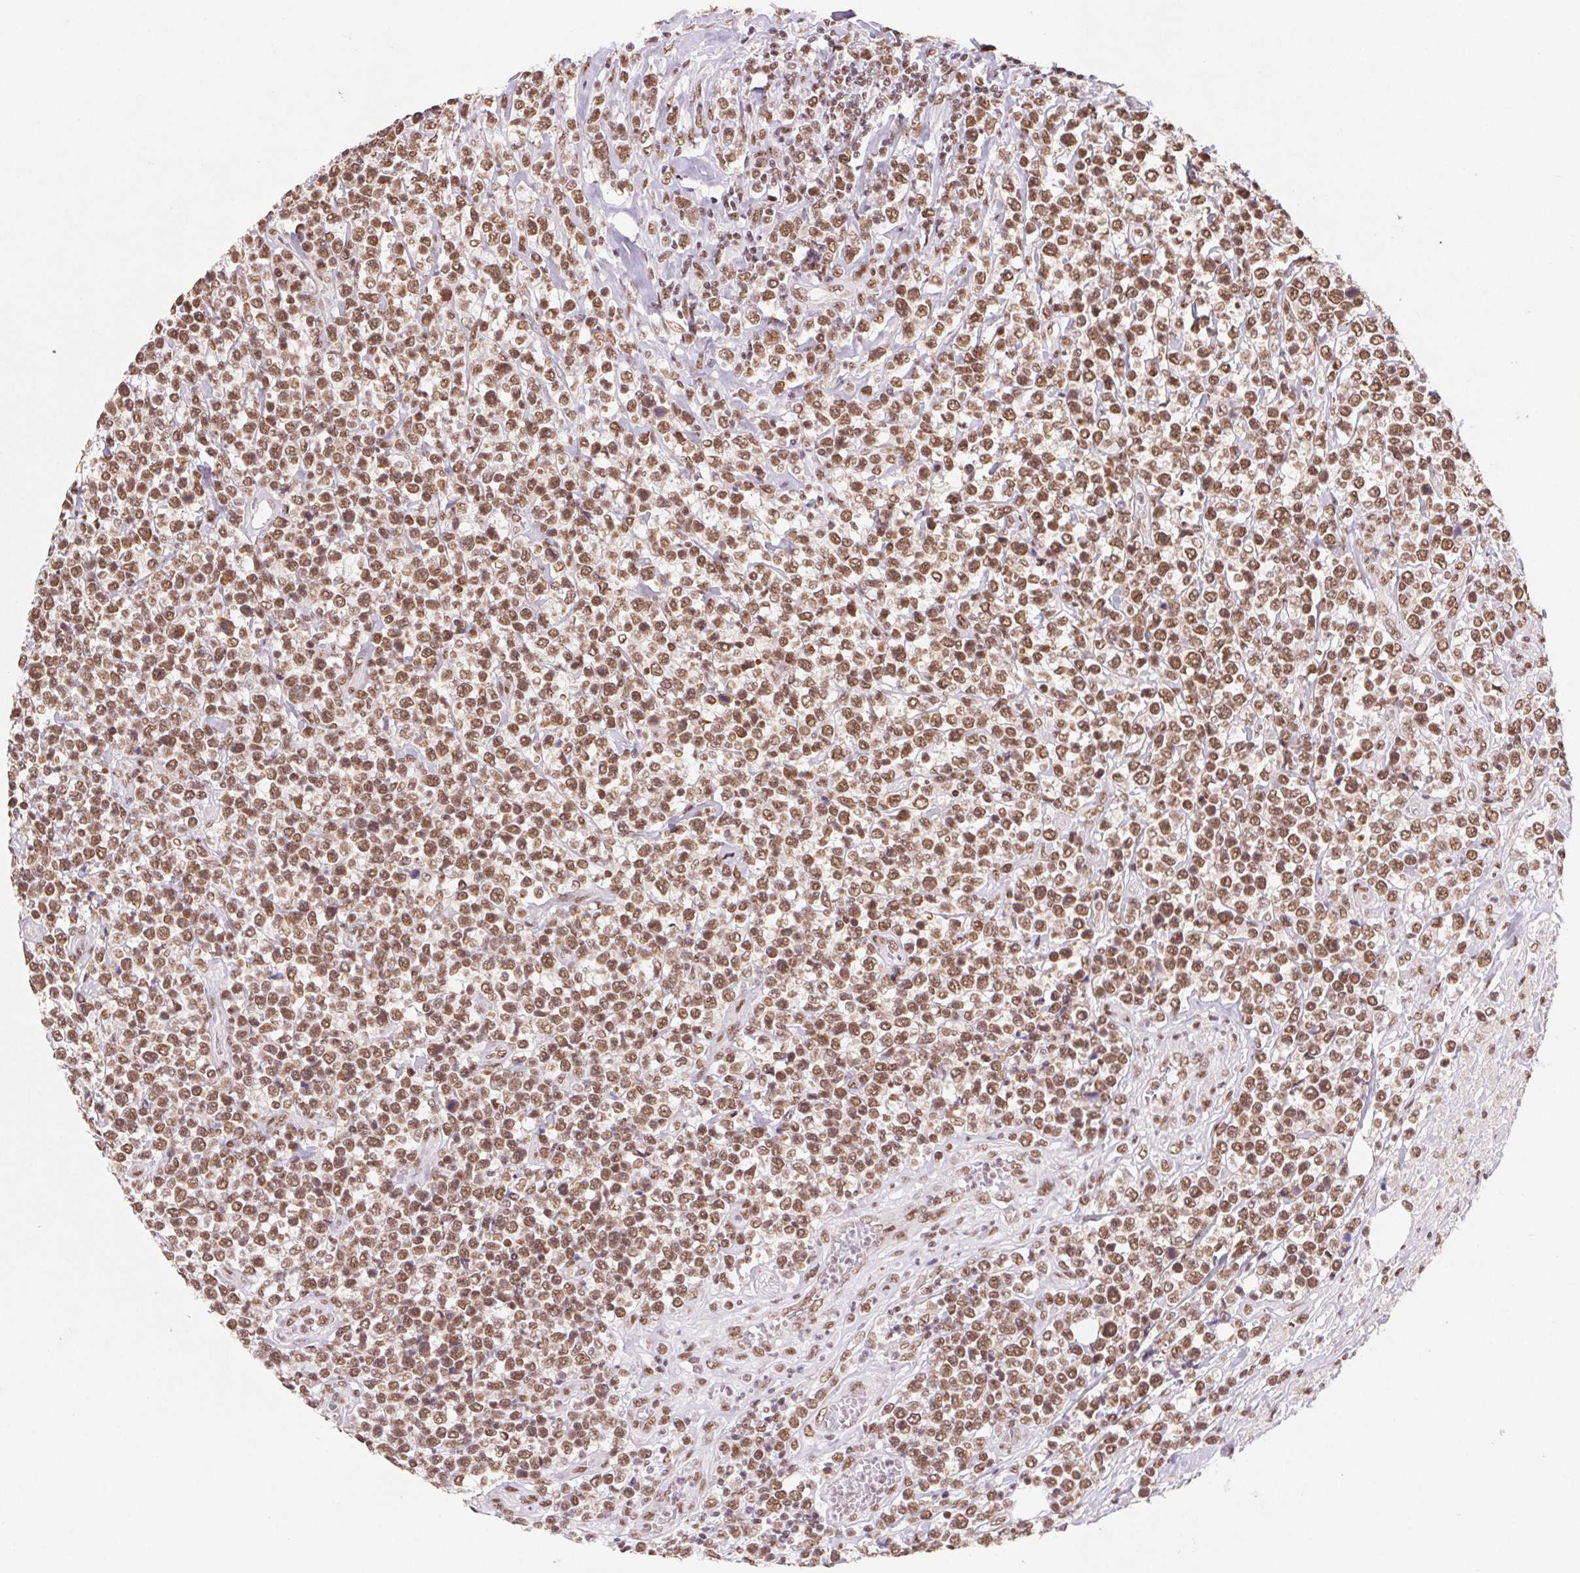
{"staining": {"intensity": "moderate", "quantity": ">75%", "location": "nuclear"}, "tissue": "lymphoma", "cell_type": "Tumor cells", "image_type": "cancer", "snomed": [{"axis": "morphology", "description": "Malignant lymphoma, non-Hodgkin's type, High grade"}, {"axis": "topography", "description": "Soft tissue"}], "caption": "The photomicrograph shows staining of high-grade malignant lymphoma, non-Hodgkin's type, revealing moderate nuclear protein staining (brown color) within tumor cells.", "gene": "SNRPG", "patient": {"sex": "female", "age": 56}}